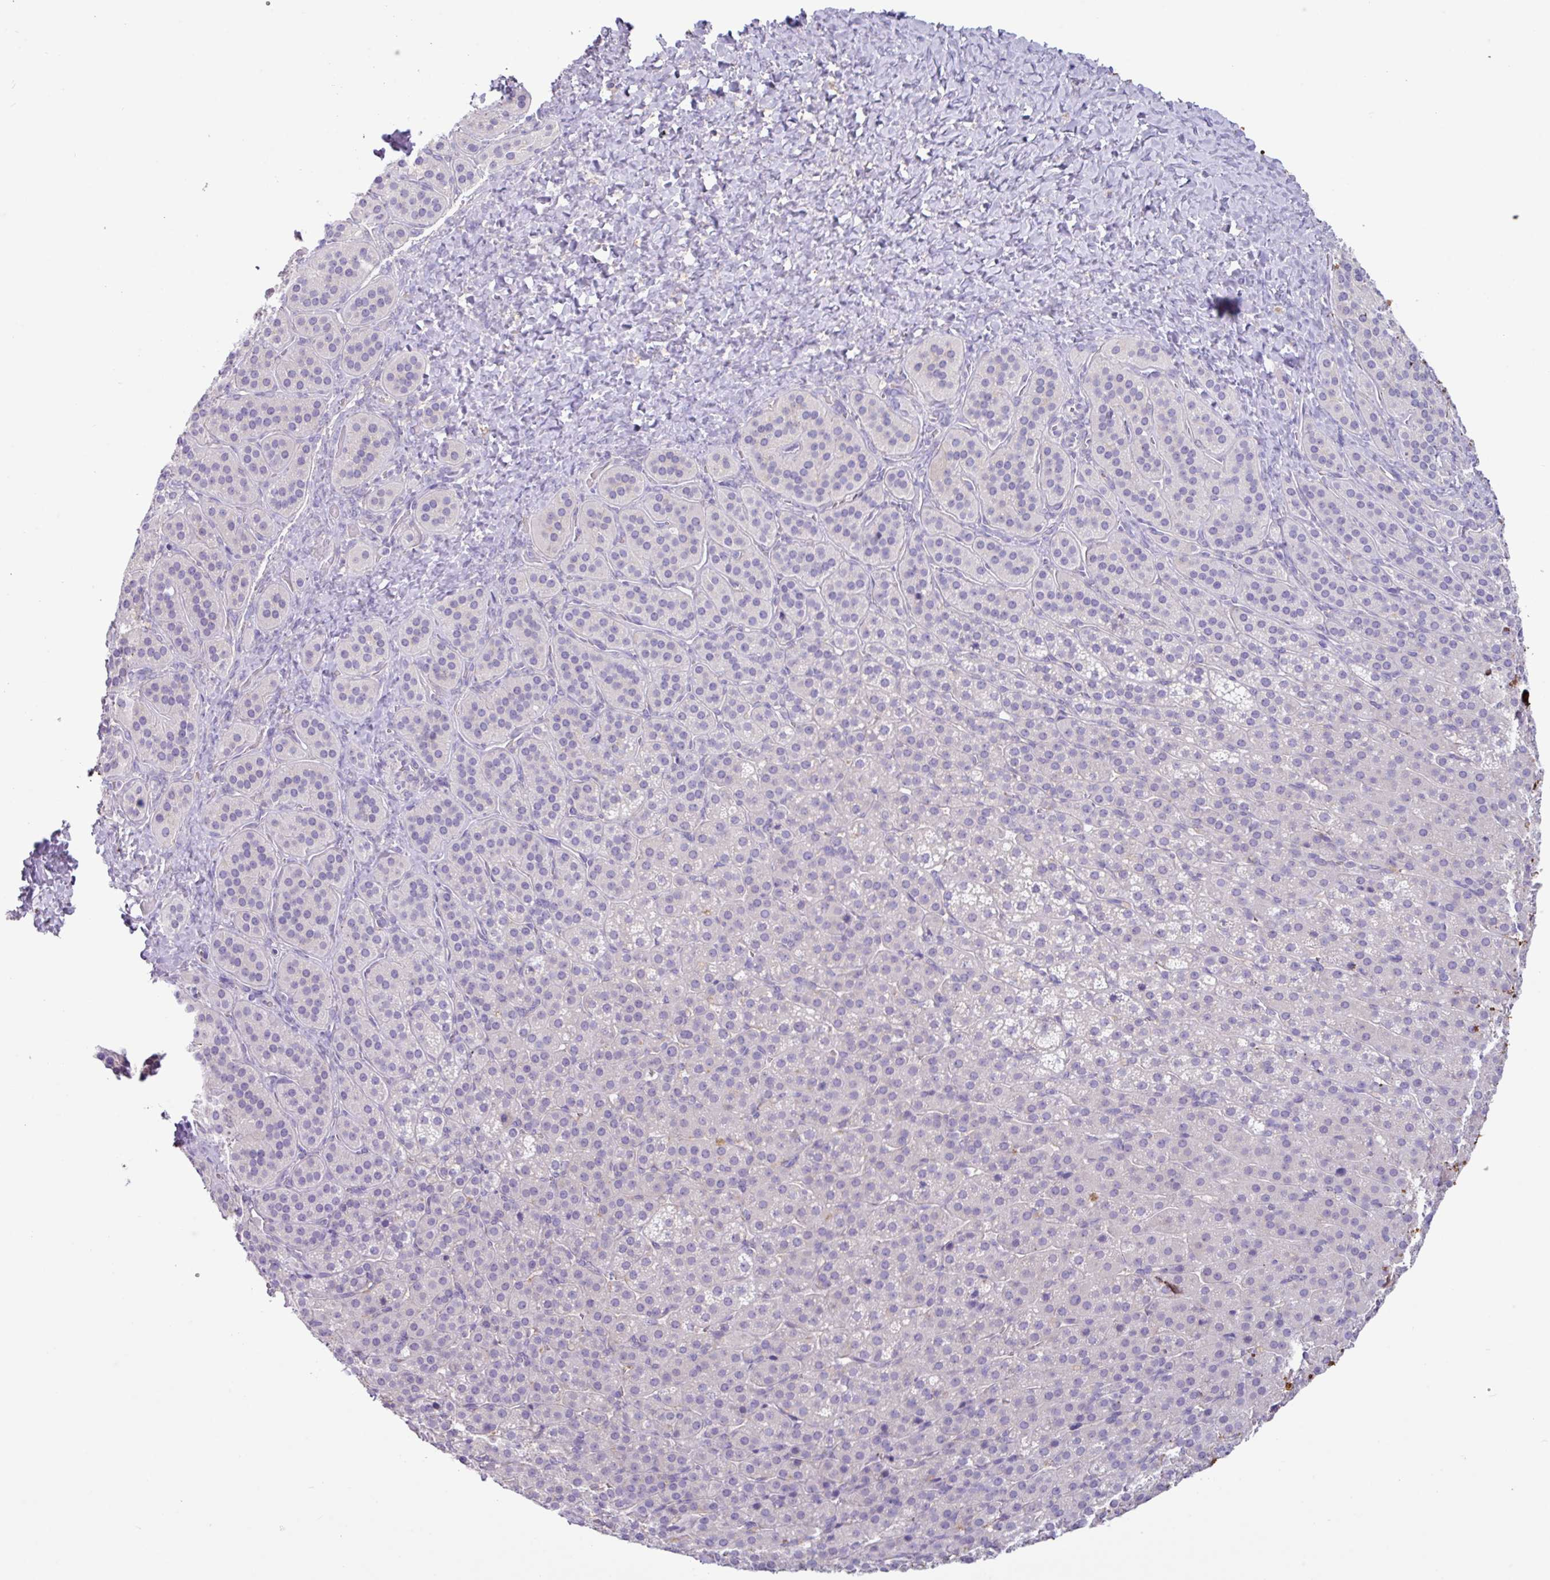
{"staining": {"intensity": "negative", "quantity": "none", "location": "none"}, "tissue": "adrenal gland", "cell_type": "Glandular cells", "image_type": "normal", "snomed": [{"axis": "morphology", "description": "Normal tissue, NOS"}, {"axis": "topography", "description": "Adrenal gland"}], "caption": "IHC photomicrograph of unremarkable adrenal gland: adrenal gland stained with DAB displays no significant protein expression in glandular cells. (DAB (3,3'-diaminobenzidine) IHC, high magnification).", "gene": "ZNF524", "patient": {"sex": "female", "age": 41}}